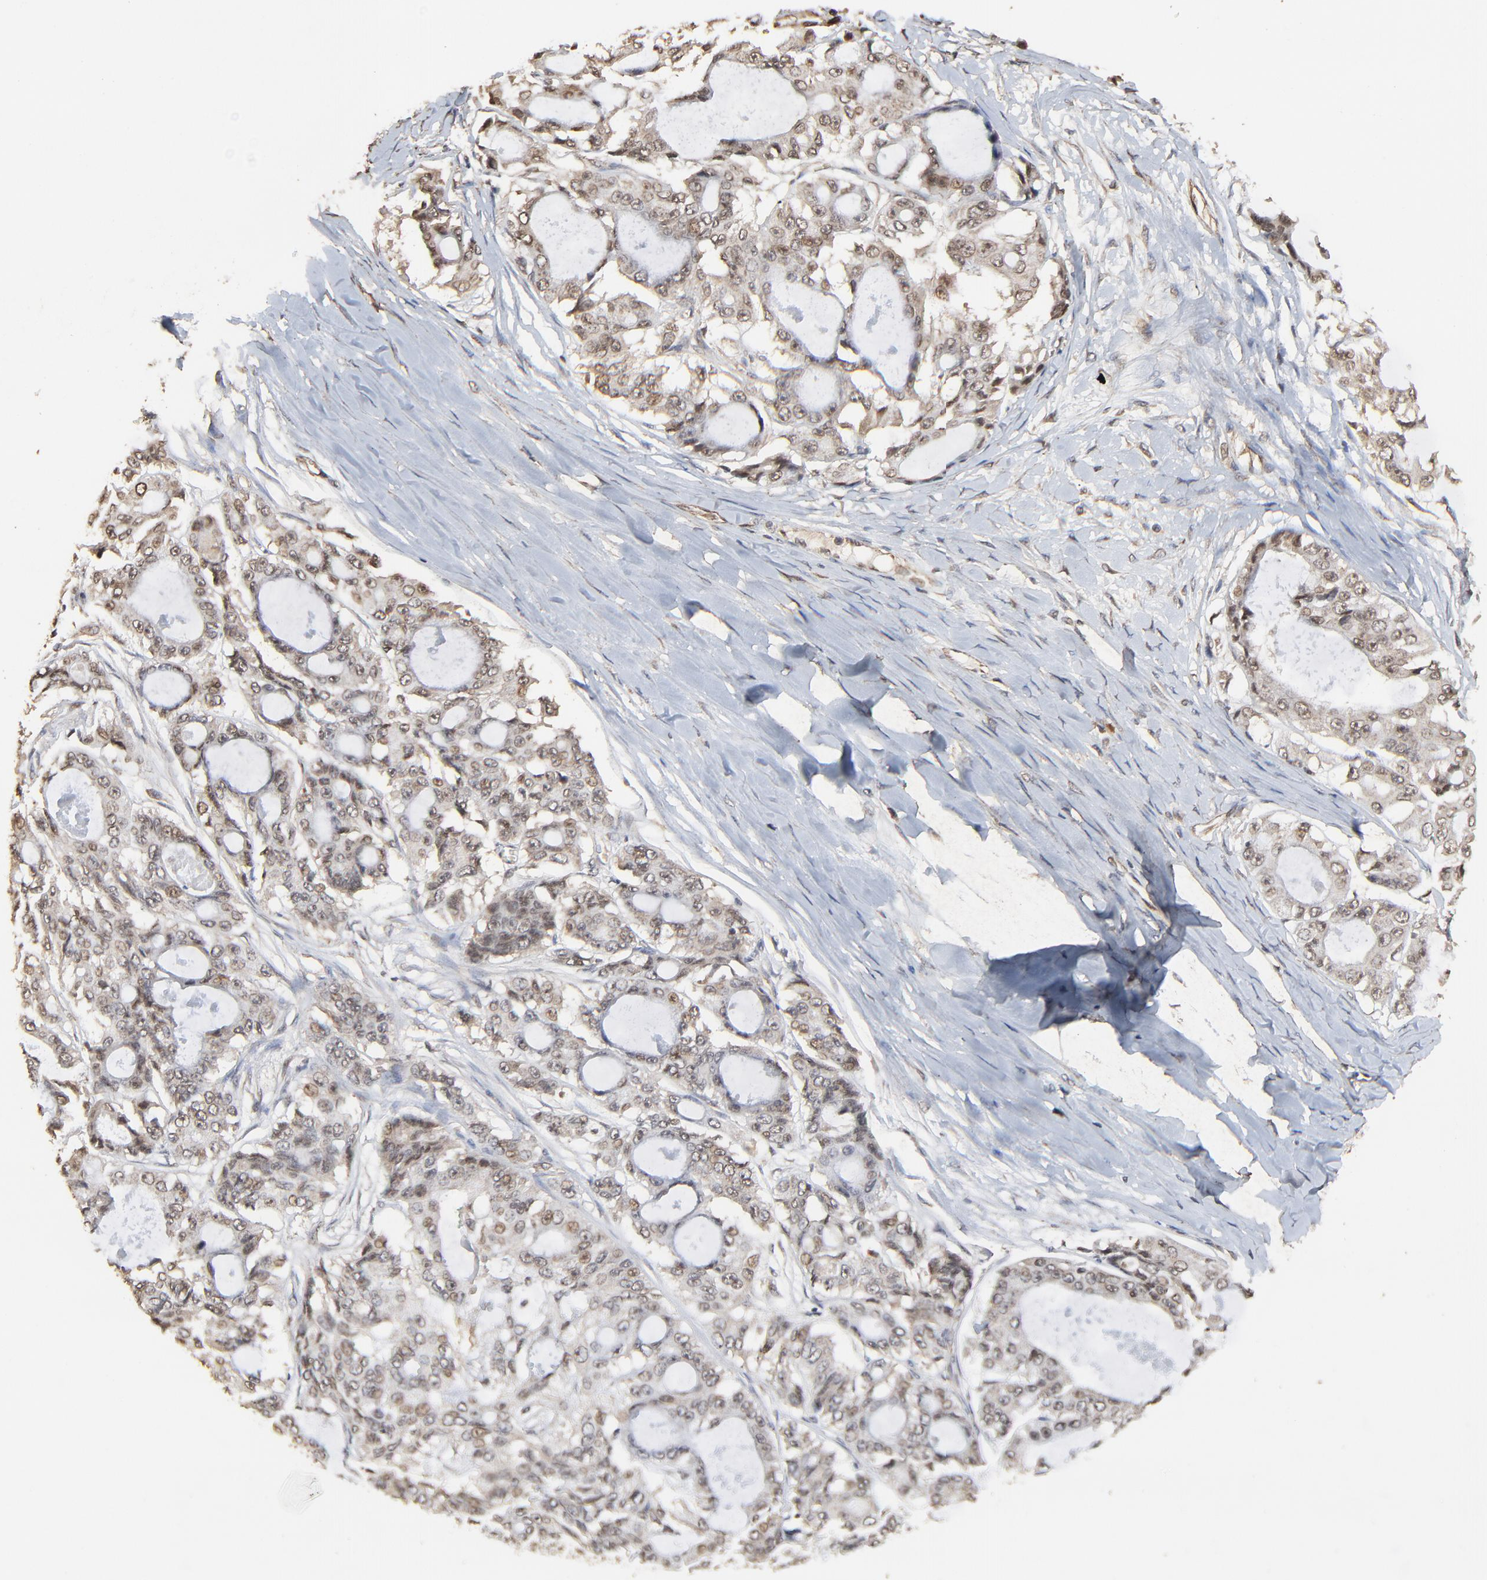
{"staining": {"intensity": "moderate", "quantity": ">75%", "location": "cytoplasmic/membranous,nuclear"}, "tissue": "ovarian cancer", "cell_type": "Tumor cells", "image_type": "cancer", "snomed": [{"axis": "morphology", "description": "Carcinoma, endometroid"}, {"axis": "topography", "description": "Ovary"}], "caption": "Immunohistochemistry (IHC) image of neoplastic tissue: ovarian cancer (endometroid carcinoma) stained using immunohistochemistry reveals medium levels of moderate protein expression localized specifically in the cytoplasmic/membranous and nuclear of tumor cells, appearing as a cytoplasmic/membranous and nuclear brown color.", "gene": "FAM227A", "patient": {"sex": "female", "age": 61}}